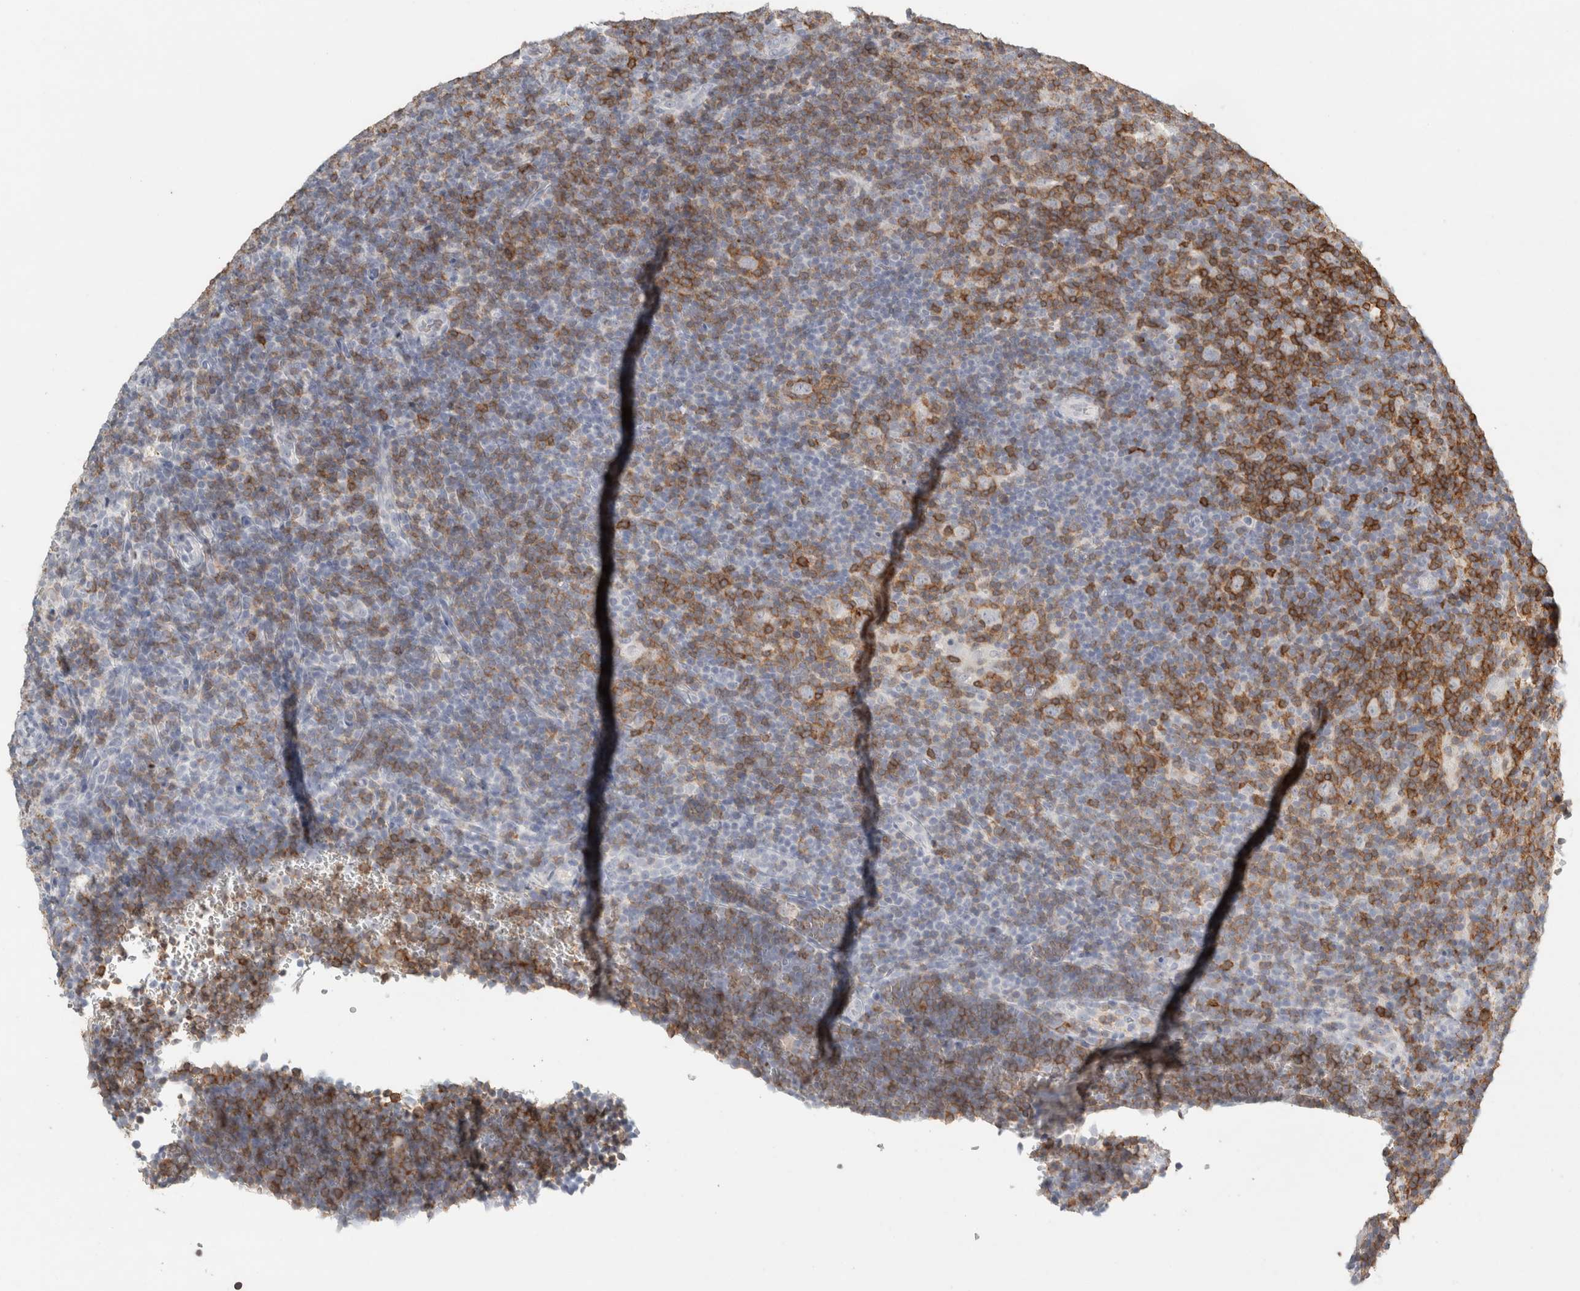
{"staining": {"intensity": "negative", "quantity": "none", "location": "none"}, "tissue": "lymphoma", "cell_type": "Tumor cells", "image_type": "cancer", "snomed": [{"axis": "morphology", "description": "Hodgkin's disease, NOS"}, {"axis": "topography", "description": "Lymph node"}], "caption": "Lymphoma was stained to show a protein in brown. There is no significant positivity in tumor cells.", "gene": "TRAT1", "patient": {"sex": "female", "age": 57}}